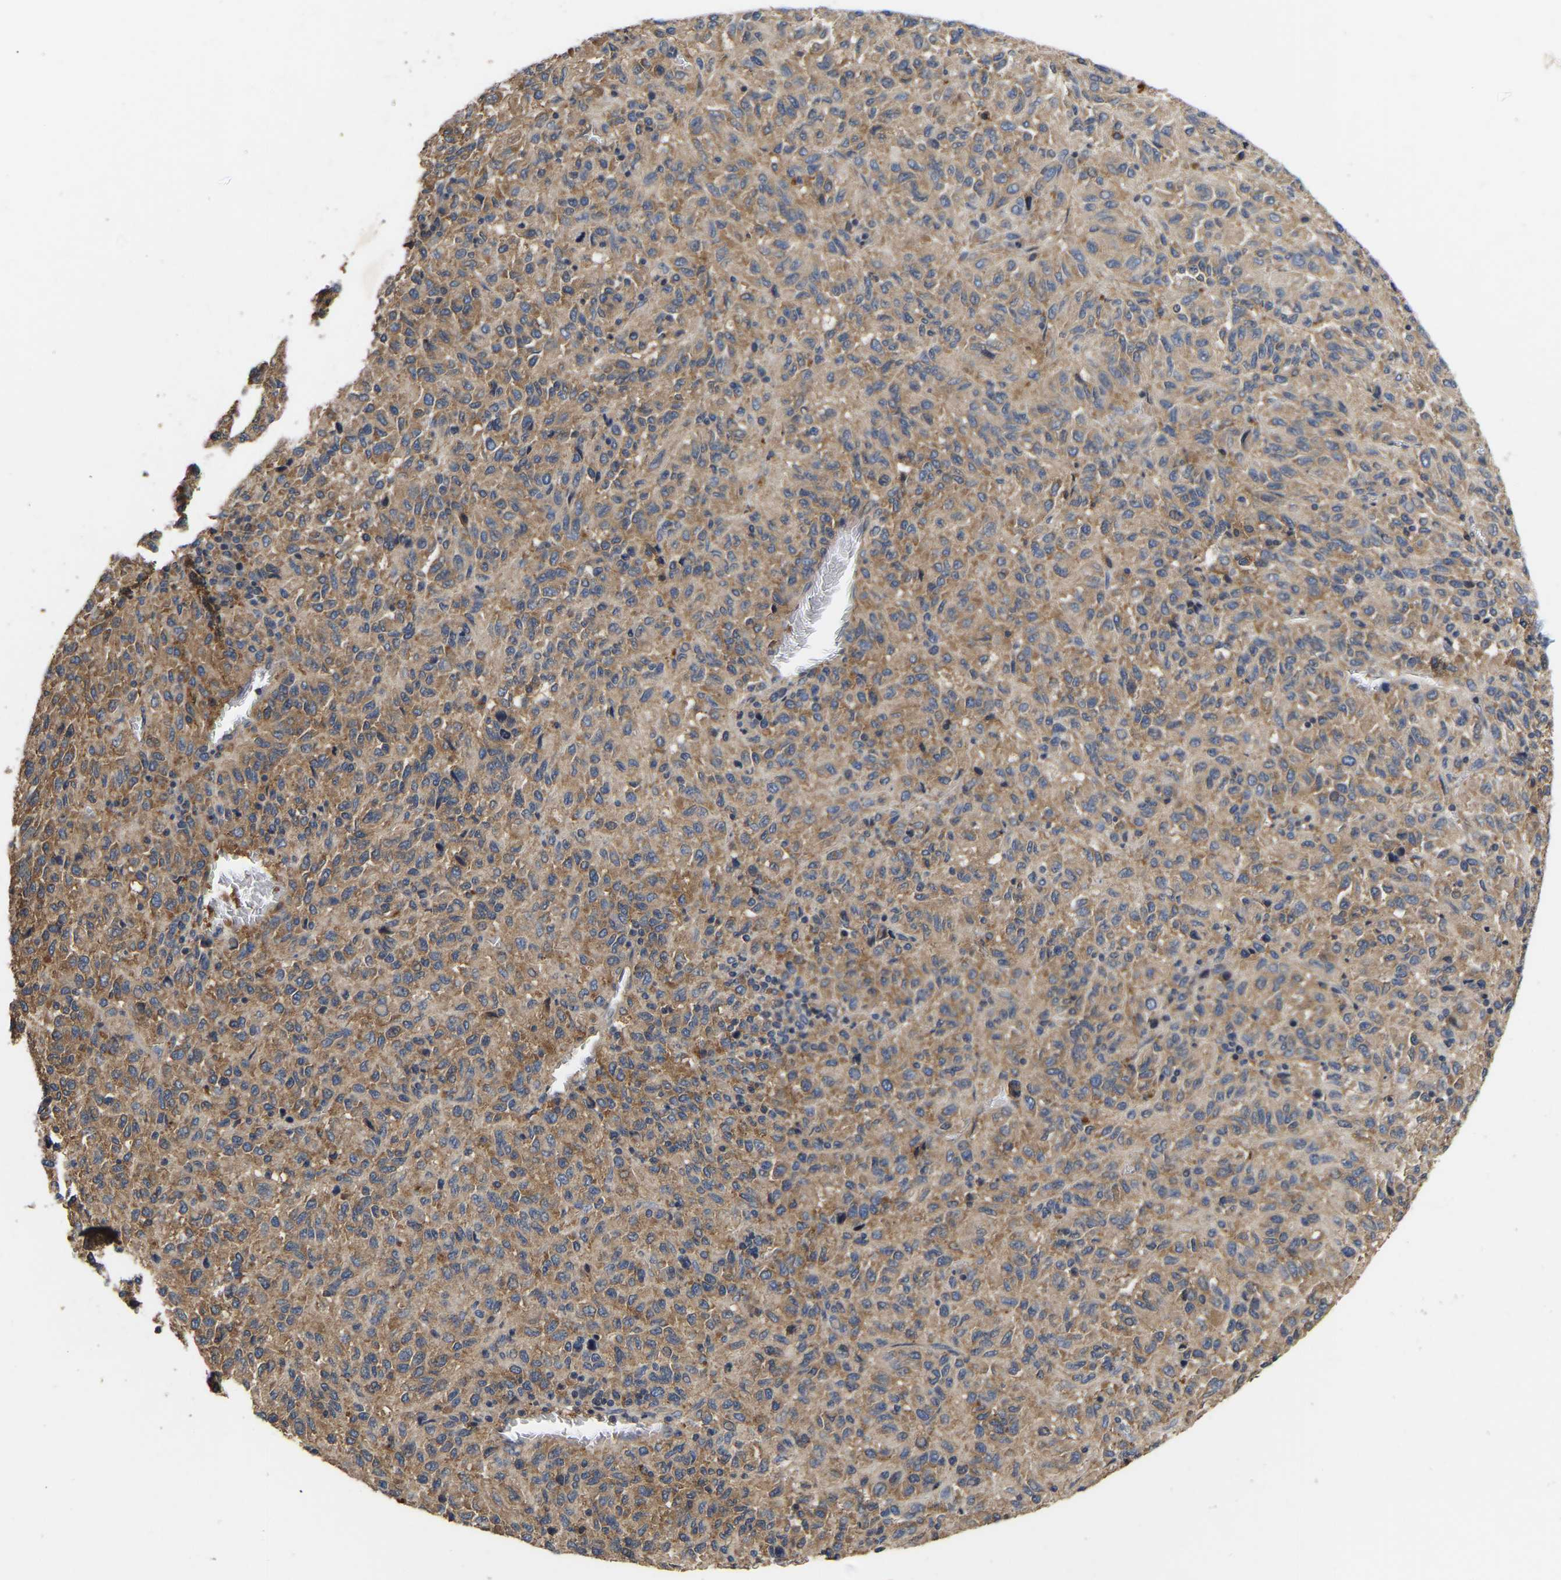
{"staining": {"intensity": "moderate", "quantity": ">75%", "location": "cytoplasmic/membranous"}, "tissue": "melanoma", "cell_type": "Tumor cells", "image_type": "cancer", "snomed": [{"axis": "morphology", "description": "Malignant melanoma, Metastatic site"}, {"axis": "topography", "description": "Lung"}], "caption": "High-power microscopy captured an immunohistochemistry photomicrograph of melanoma, revealing moderate cytoplasmic/membranous positivity in about >75% of tumor cells.", "gene": "AIMP2", "patient": {"sex": "male", "age": 64}}